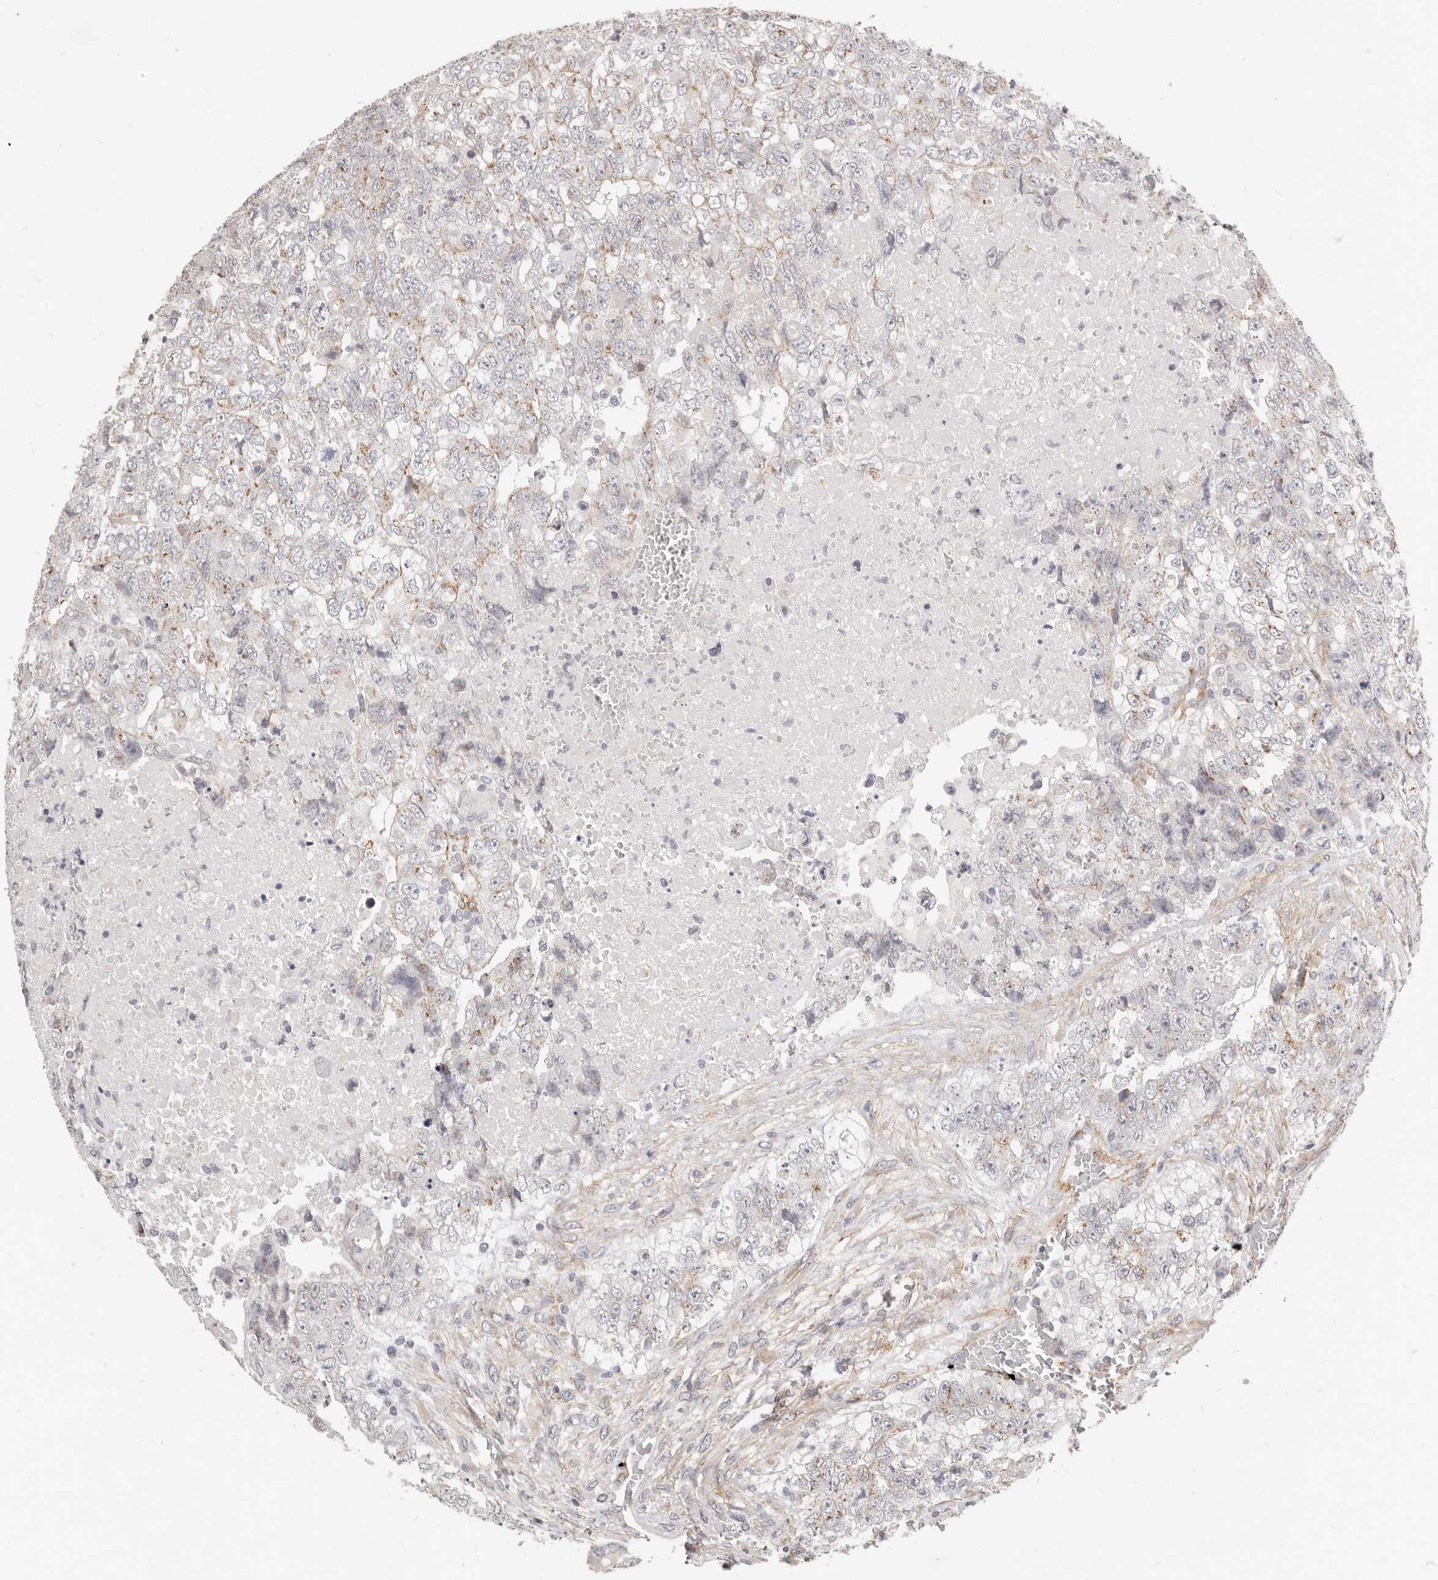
{"staining": {"intensity": "weak", "quantity": "<25%", "location": "cytoplasmic/membranous"}, "tissue": "testis cancer", "cell_type": "Tumor cells", "image_type": "cancer", "snomed": [{"axis": "morphology", "description": "Carcinoma, Embryonal, NOS"}, {"axis": "topography", "description": "Testis"}], "caption": "Tumor cells are negative for brown protein staining in testis cancer (embryonal carcinoma). (DAB (3,3'-diaminobenzidine) immunohistochemistry (IHC) visualized using brightfield microscopy, high magnification).", "gene": "RABAC1", "patient": {"sex": "male", "age": 37}}